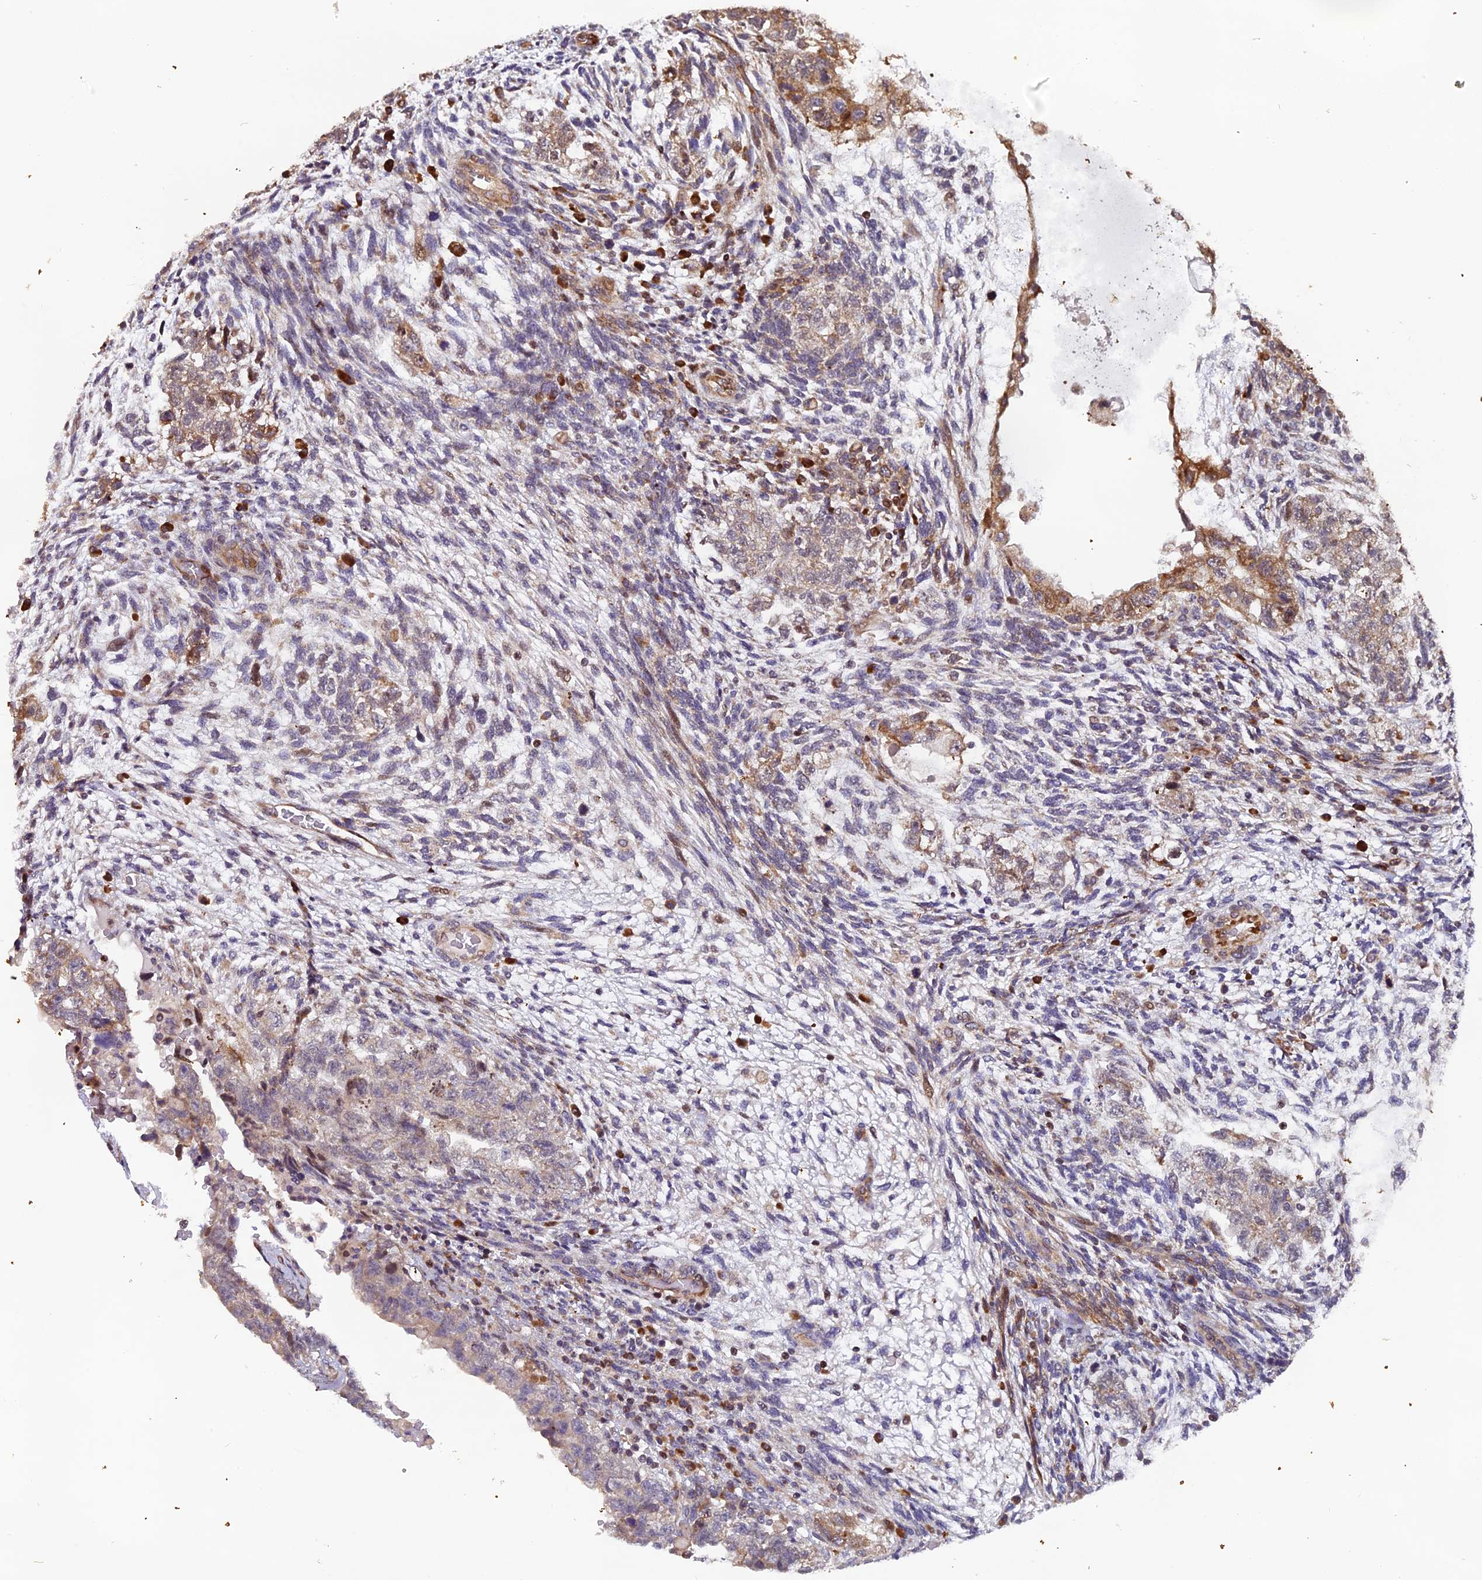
{"staining": {"intensity": "weak", "quantity": "<25%", "location": "cytoplasmic/membranous"}, "tissue": "testis cancer", "cell_type": "Tumor cells", "image_type": "cancer", "snomed": [{"axis": "morphology", "description": "Normal tissue, NOS"}, {"axis": "morphology", "description": "Carcinoma, Embryonal, NOS"}, {"axis": "topography", "description": "Testis"}], "caption": "A high-resolution photomicrograph shows immunohistochemistry staining of embryonal carcinoma (testis), which demonstrates no significant staining in tumor cells.", "gene": "RAB28", "patient": {"sex": "male", "age": 36}}